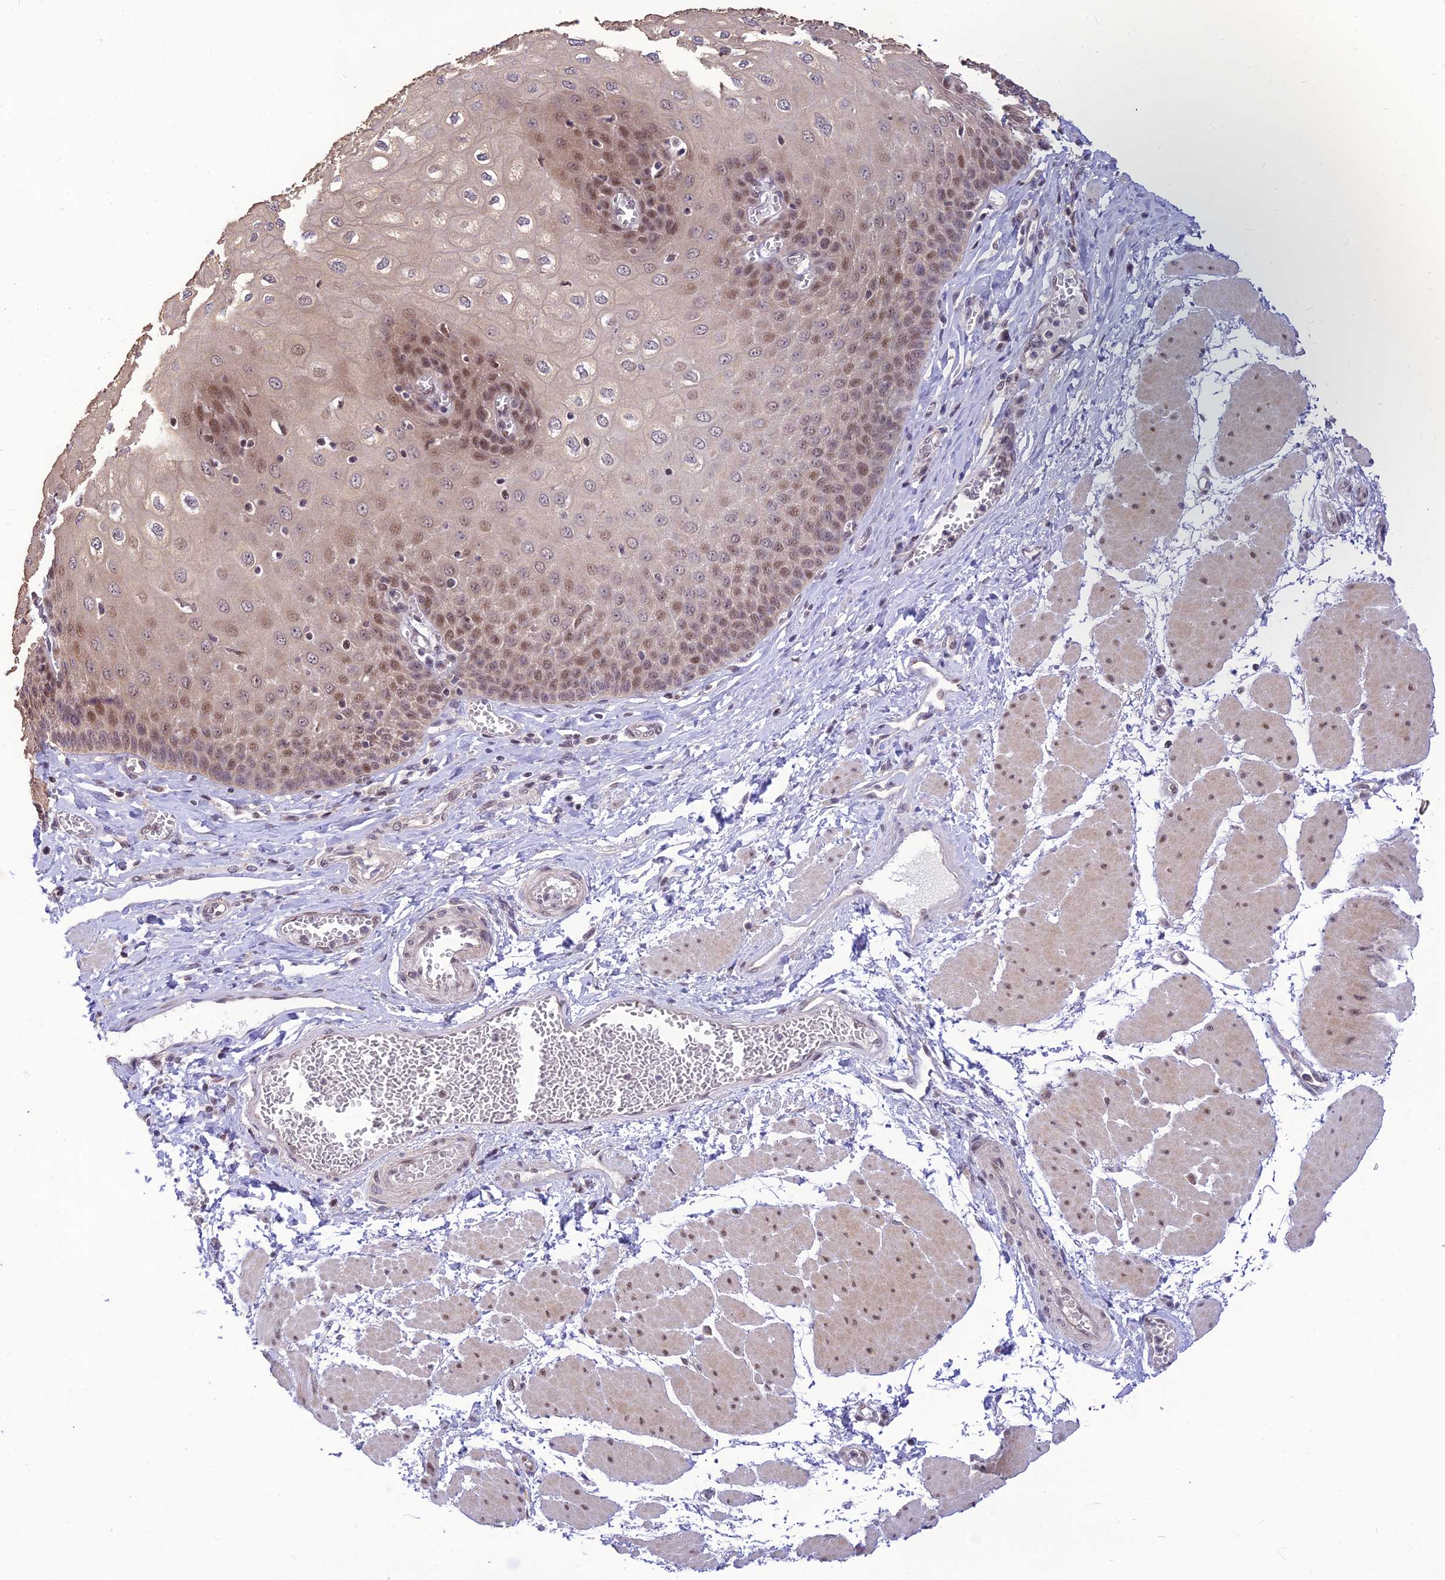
{"staining": {"intensity": "moderate", "quantity": "25%-75%", "location": "nuclear"}, "tissue": "esophagus", "cell_type": "Squamous epithelial cells", "image_type": "normal", "snomed": [{"axis": "morphology", "description": "Normal tissue, NOS"}, {"axis": "topography", "description": "Esophagus"}], "caption": "A brown stain highlights moderate nuclear positivity of a protein in squamous epithelial cells of benign esophagus. The protein is shown in brown color, while the nuclei are stained blue.", "gene": "MICOS13", "patient": {"sex": "male", "age": 60}}